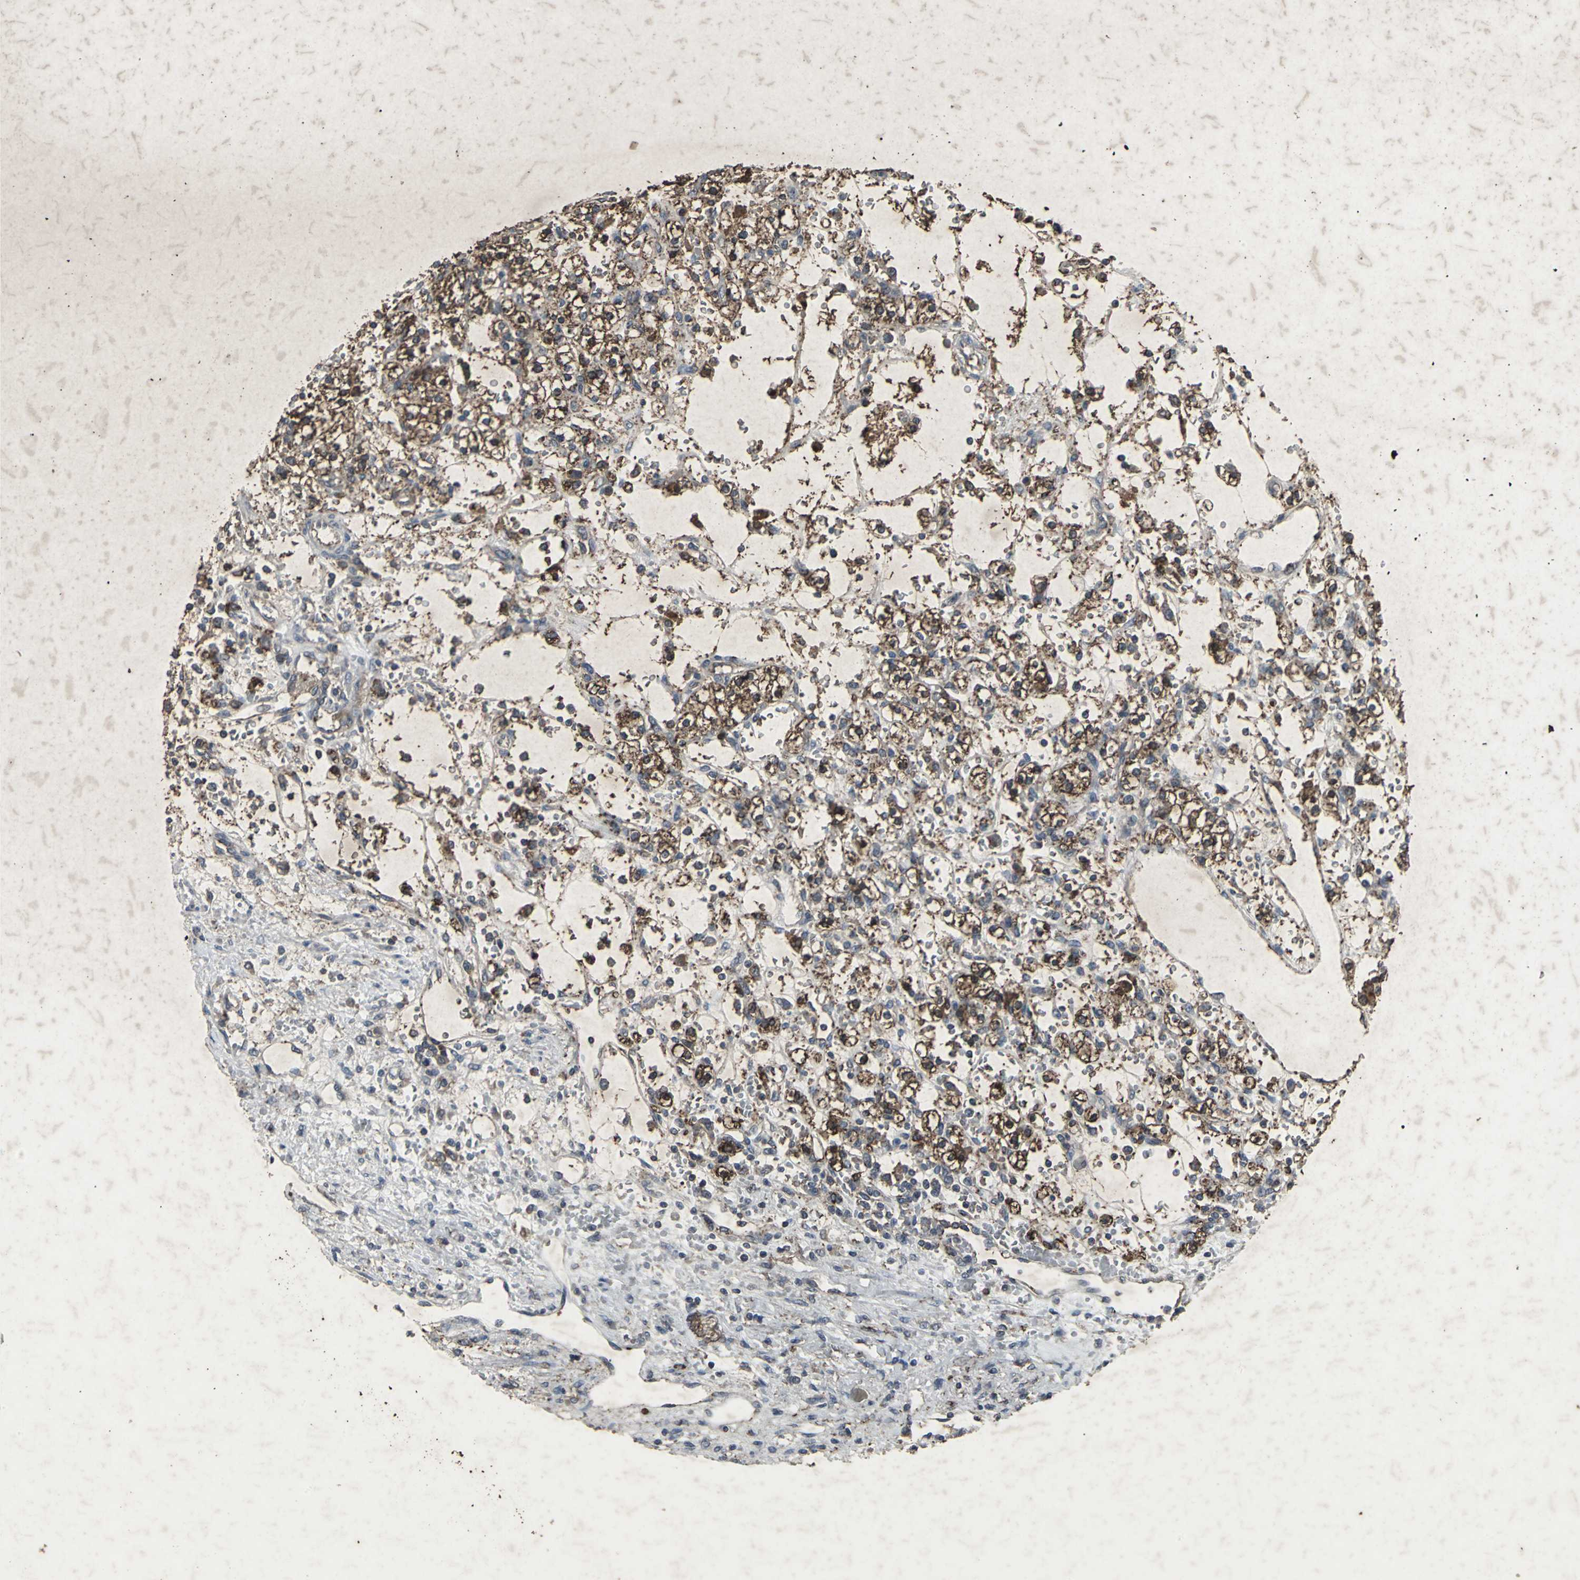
{"staining": {"intensity": "strong", "quantity": ">75%", "location": "cytoplasmic/membranous"}, "tissue": "renal cancer", "cell_type": "Tumor cells", "image_type": "cancer", "snomed": [{"axis": "morphology", "description": "Normal tissue, NOS"}, {"axis": "morphology", "description": "Adenocarcinoma, NOS"}, {"axis": "topography", "description": "Kidney"}], "caption": "This histopathology image demonstrates immunohistochemistry (IHC) staining of human renal adenocarcinoma, with high strong cytoplasmic/membranous expression in approximately >75% of tumor cells.", "gene": "CCR9", "patient": {"sex": "female", "age": 55}}